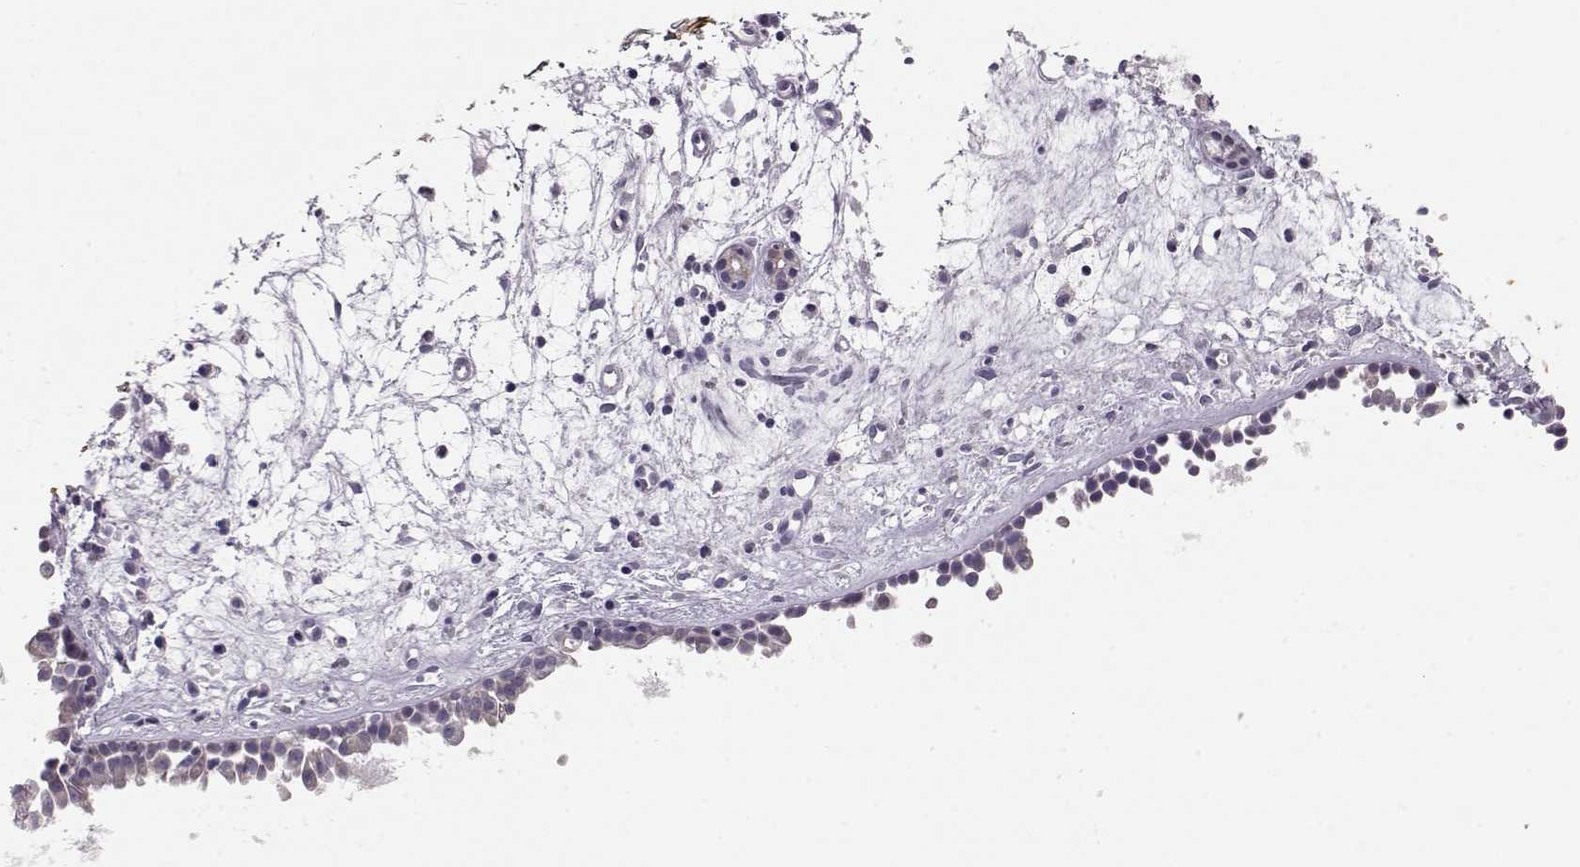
{"staining": {"intensity": "negative", "quantity": "none", "location": "none"}, "tissue": "nasopharynx", "cell_type": "Respiratory epithelial cells", "image_type": "normal", "snomed": [{"axis": "morphology", "description": "Normal tissue, NOS"}, {"axis": "topography", "description": "Nasopharynx"}], "caption": "Image shows no significant protein positivity in respiratory epithelial cells of benign nasopharynx.", "gene": "GPR26", "patient": {"sex": "male", "age": 61}}